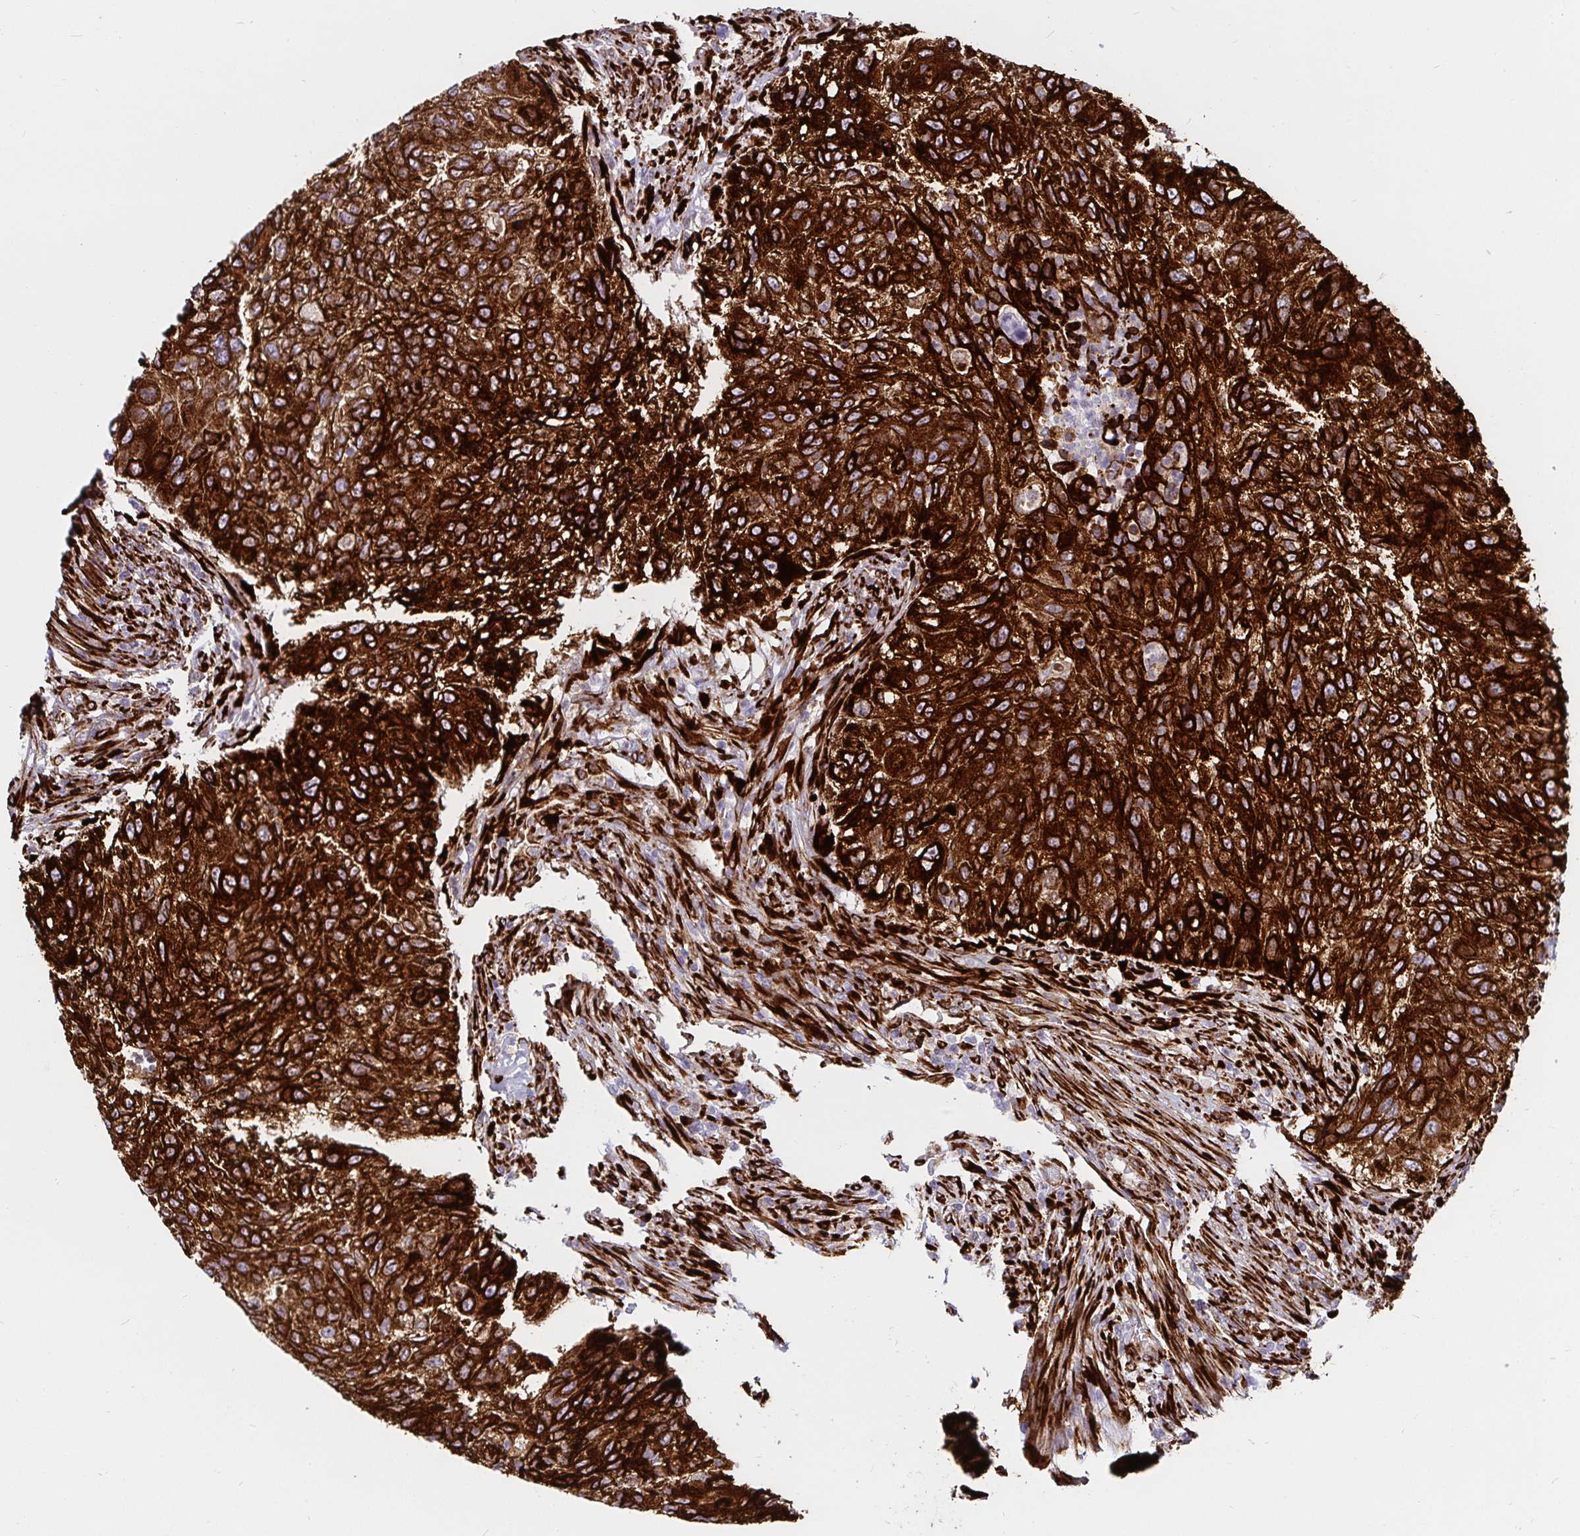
{"staining": {"intensity": "strong", "quantity": ">75%", "location": "cytoplasmic/membranous"}, "tissue": "urothelial cancer", "cell_type": "Tumor cells", "image_type": "cancer", "snomed": [{"axis": "morphology", "description": "Urothelial carcinoma, High grade"}, {"axis": "topography", "description": "Urinary bladder"}], "caption": "Urothelial cancer was stained to show a protein in brown. There is high levels of strong cytoplasmic/membranous staining in approximately >75% of tumor cells.", "gene": "P4HA2", "patient": {"sex": "female", "age": 60}}